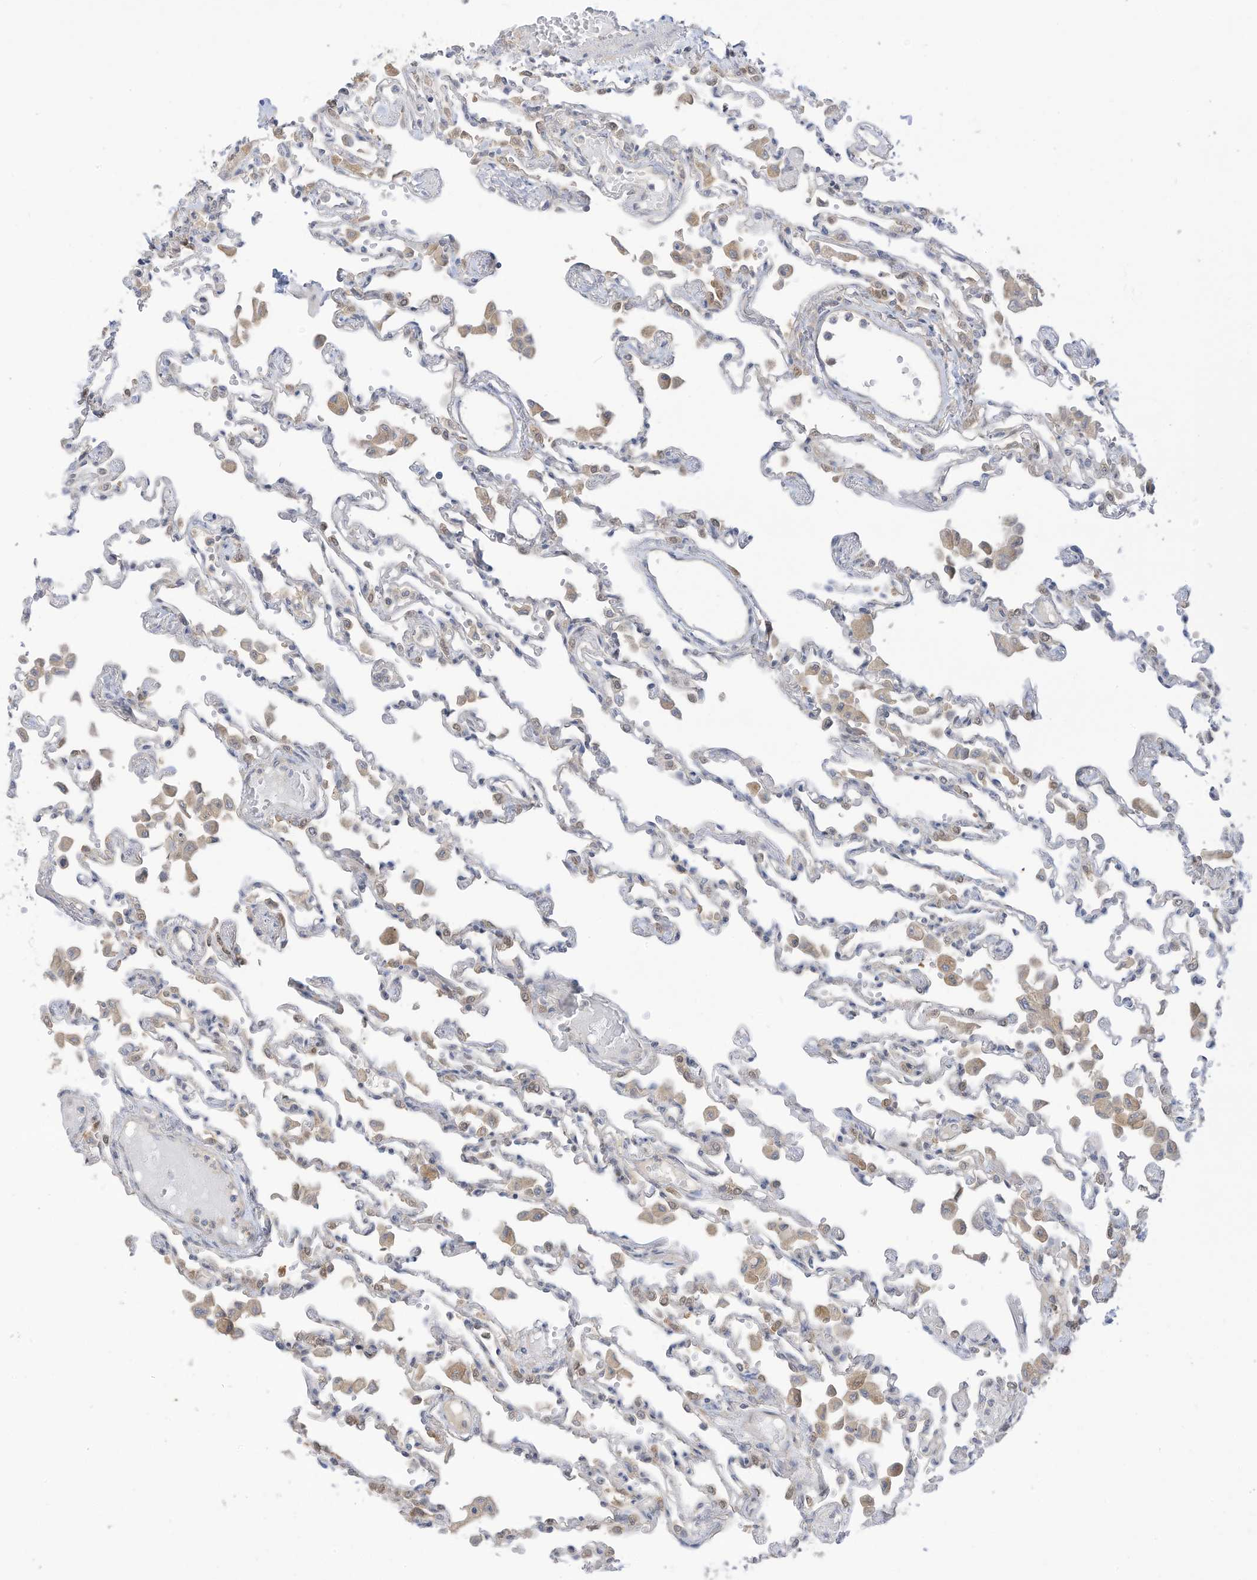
{"staining": {"intensity": "weak", "quantity": "<25%", "location": "cytoplasmic/membranous"}, "tissue": "lung", "cell_type": "Alveolar cells", "image_type": "normal", "snomed": [{"axis": "morphology", "description": "Normal tissue, NOS"}, {"axis": "topography", "description": "Bronchus"}, {"axis": "topography", "description": "Lung"}], "caption": "IHC micrograph of normal lung stained for a protein (brown), which shows no staining in alveolar cells. Nuclei are stained in blue.", "gene": "LRRN2", "patient": {"sex": "female", "age": 49}}